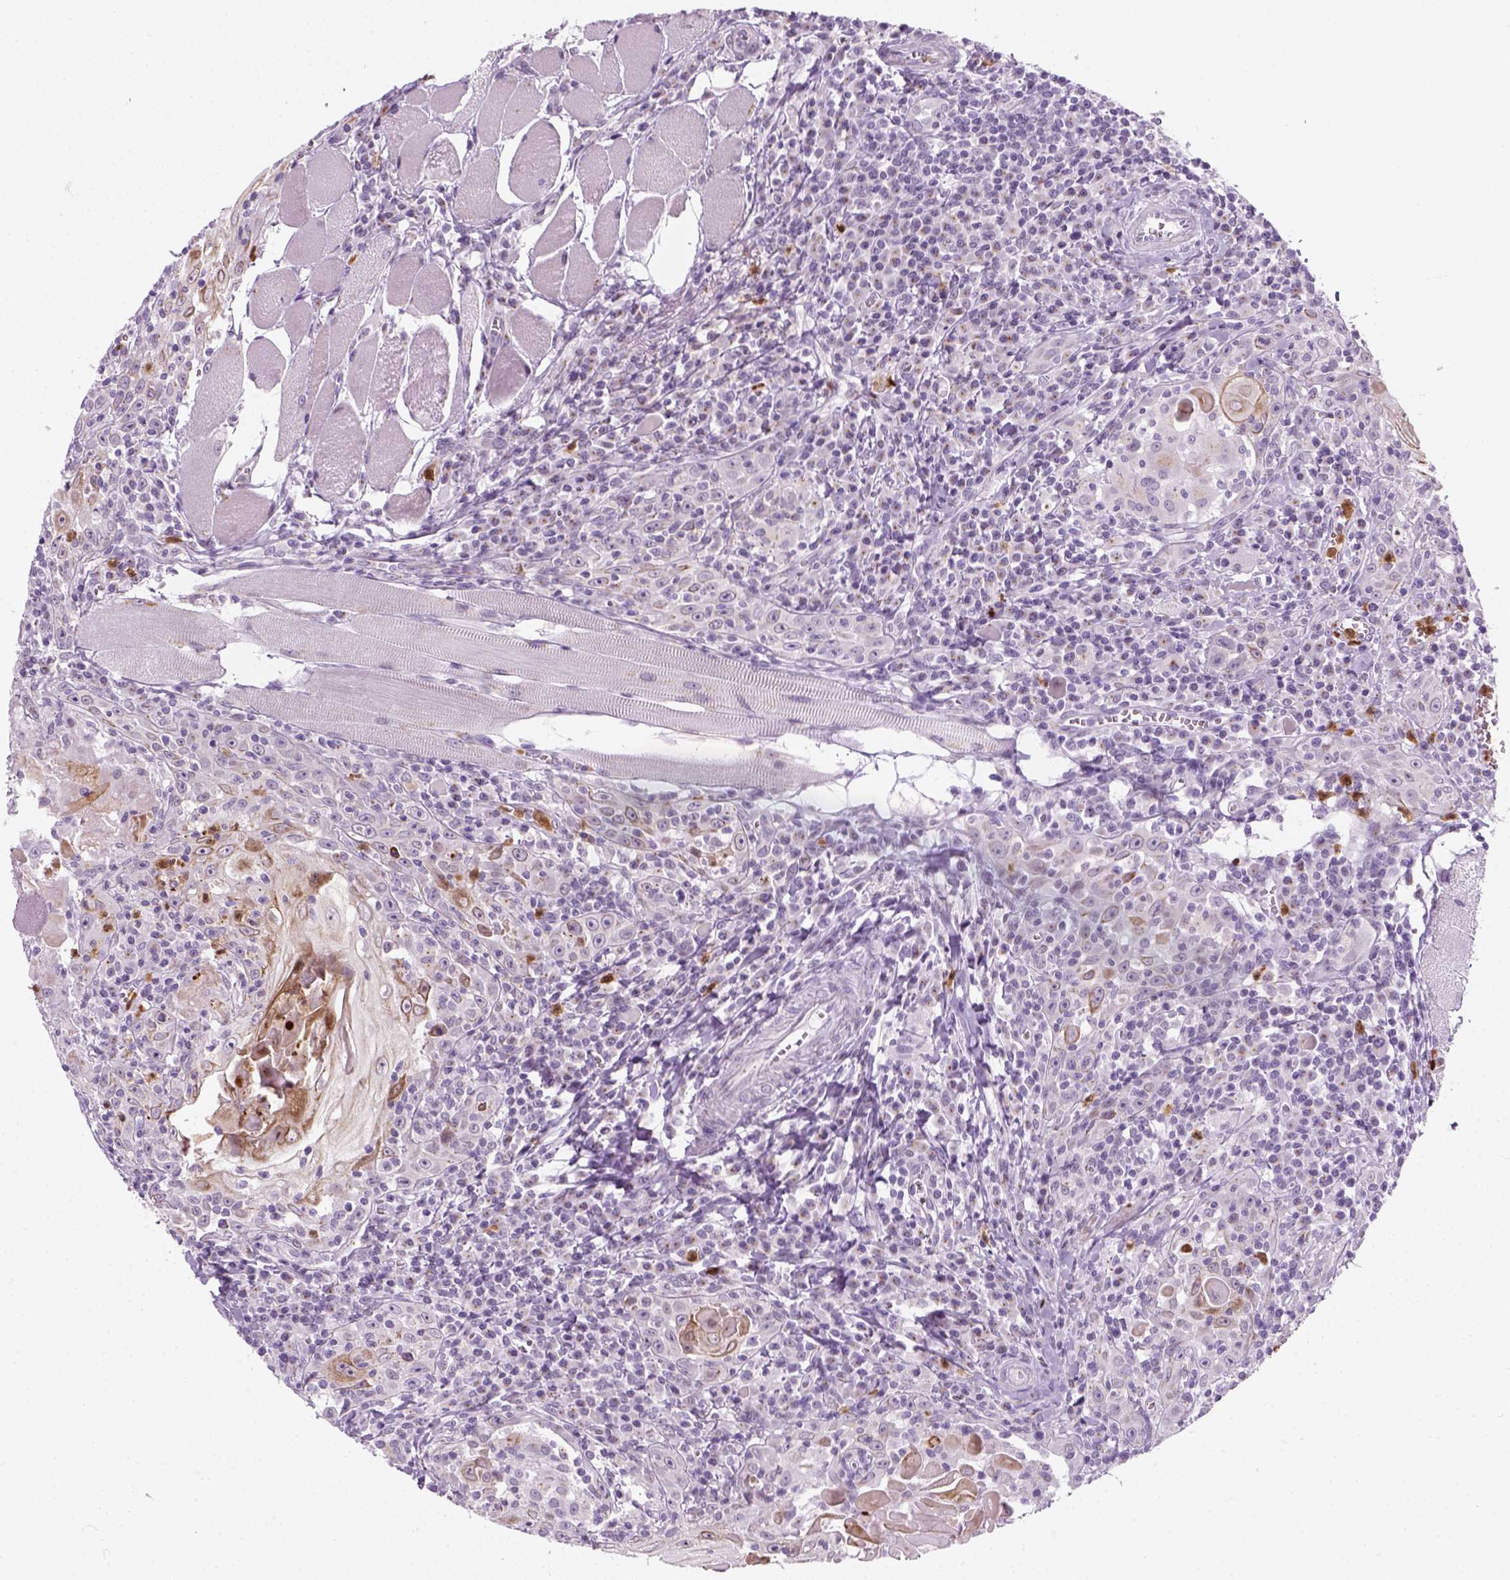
{"staining": {"intensity": "moderate", "quantity": "25%-75%", "location": "cytoplasmic/membranous"}, "tissue": "head and neck cancer", "cell_type": "Tumor cells", "image_type": "cancer", "snomed": [{"axis": "morphology", "description": "Squamous cell carcinoma, NOS"}, {"axis": "topography", "description": "Head-Neck"}], "caption": "A brown stain highlights moderate cytoplasmic/membranous positivity of a protein in head and neck cancer tumor cells. The staining is performed using DAB brown chromogen to label protein expression. The nuclei are counter-stained blue using hematoxylin.", "gene": "IL4", "patient": {"sex": "male", "age": 52}}